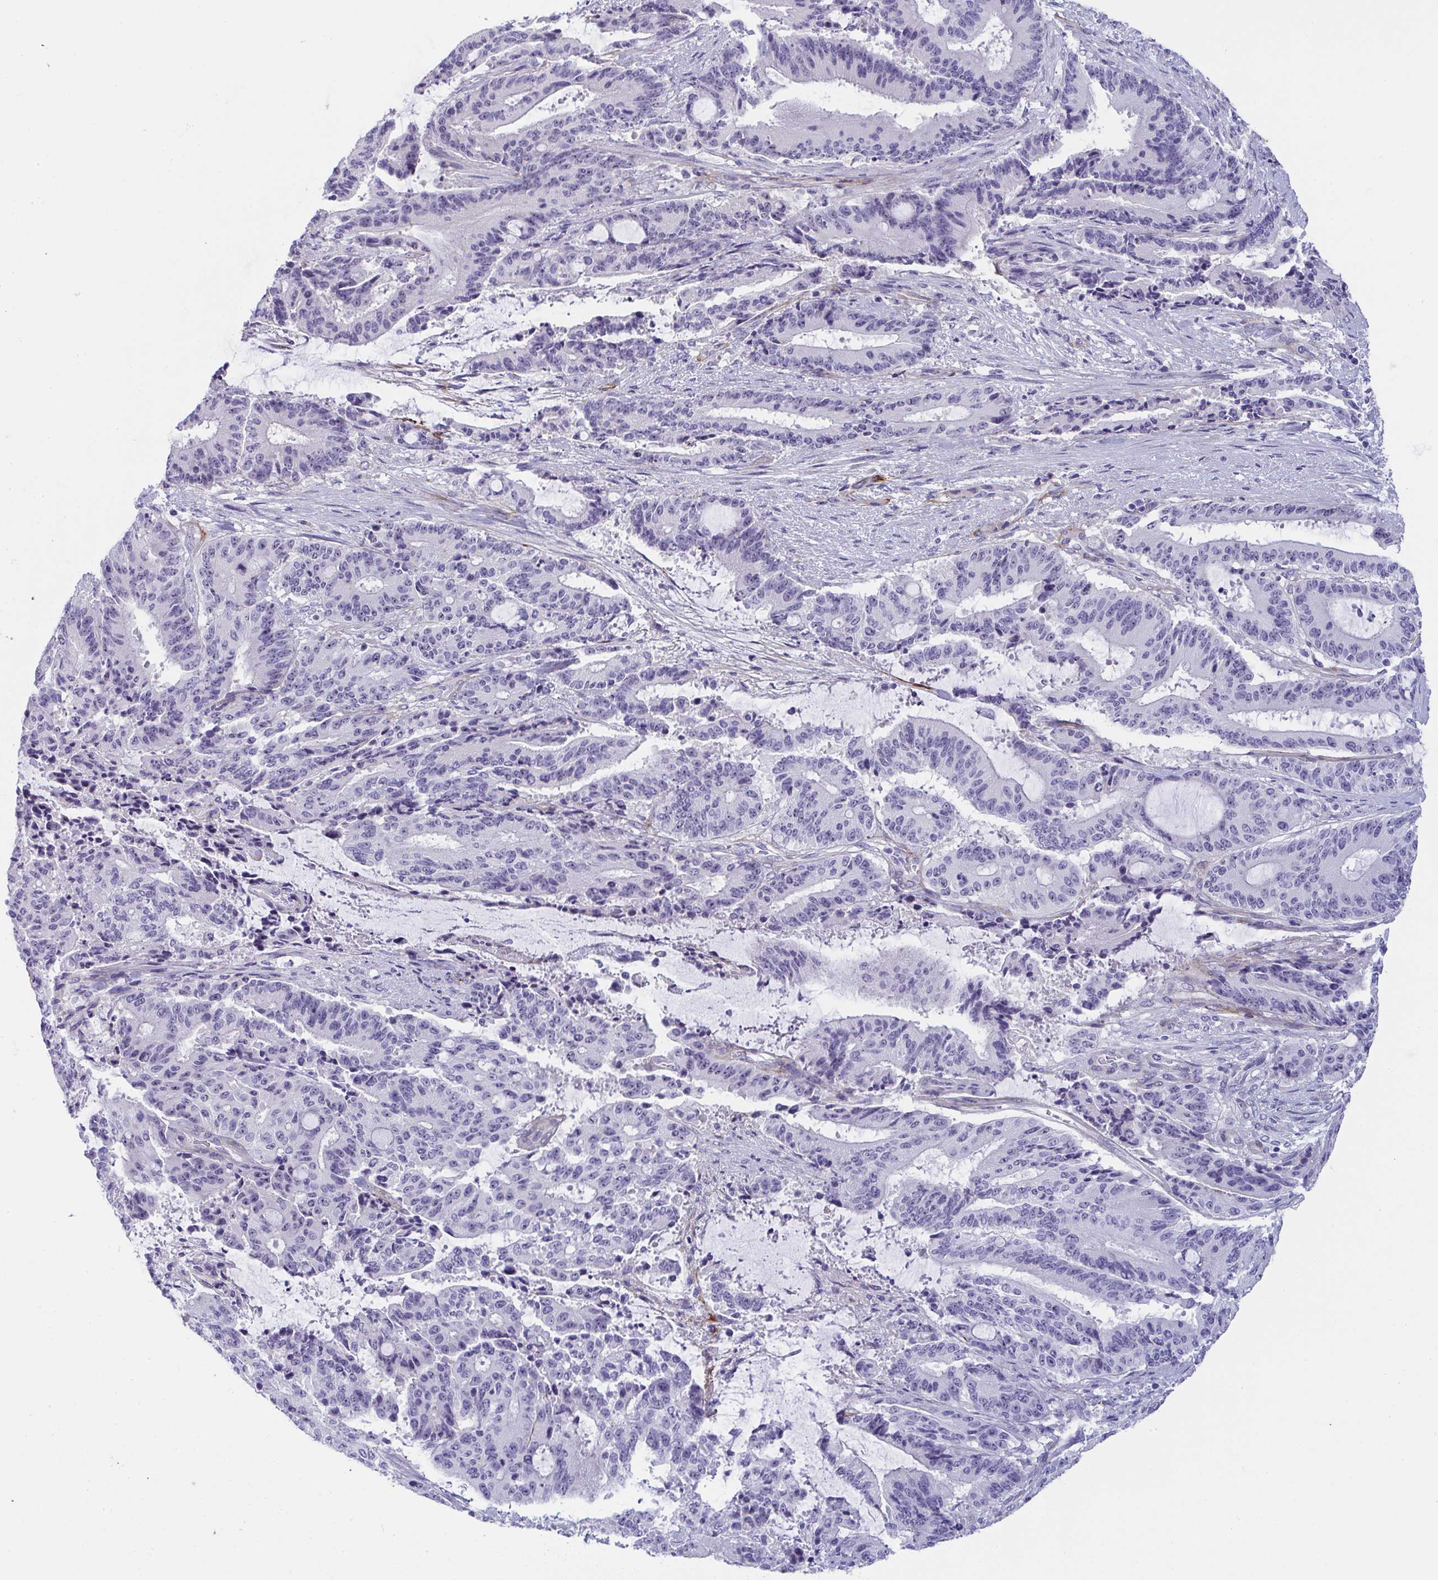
{"staining": {"intensity": "negative", "quantity": "none", "location": "none"}, "tissue": "liver cancer", "cell_type": "Tumor cells", "image_type": "cancer", "snomed": [{"axis": "morphology", "description": "Normal tissue, NOS"}, {"axis": "morphology", "description": "Cholangiocarcinoma"}, {"axis": "topography", "description": "Liver"}, {"axis": "topography", "description": "Peripheral nerve tissue"}], "caption": "High power microscopy histopathology image of an IHC image of liver cancer (cholangiocarcinoma), revealing no significant positivity in tumor cells. Nuclei are stained in blue.", "gene": "LHFPL6", "patient": {"sex": "female", "age": 73}}